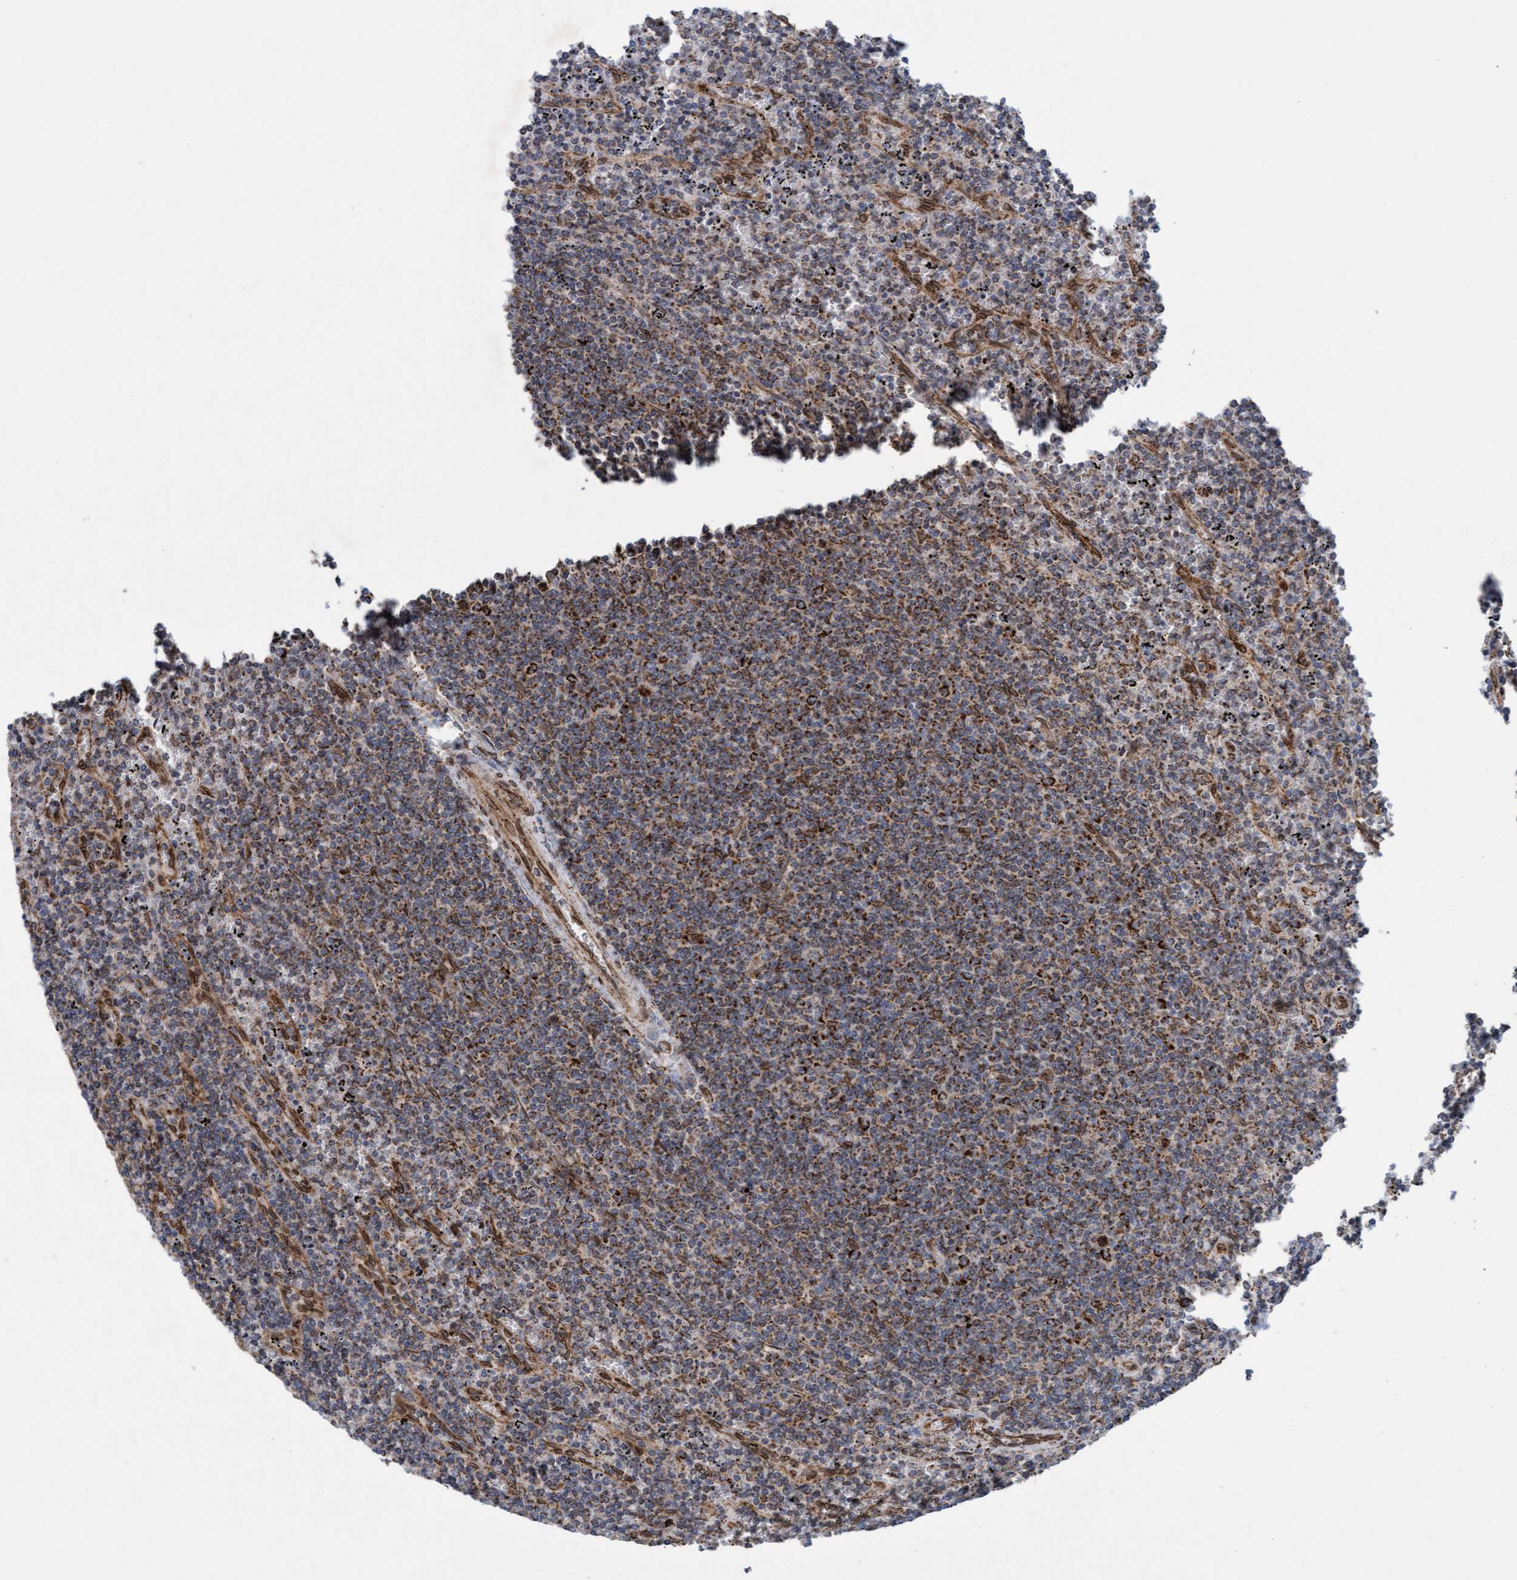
{"staining": {"intensity": "moderate", "quantity": ">75%", "location": "cytoplasmic/membranous"}, "tissue": "lymphoma", "cell_type": "Tumor cells", "image_type": "cancer", "snomed": [{"axis": "morphology", "description": "Malignant lymphoma, non-Hodgkin's type, Low grade"}, {"axis": "topography", "description": "Spleen"}], "caption": "Protein positivity by immunohistochemistry reveals moderate cytoplasmic/membranous staining in about >75% of tumor cells in lymphoma.", "gene": "MRPS23", "patient": {"sex": "female", "age": 50}}